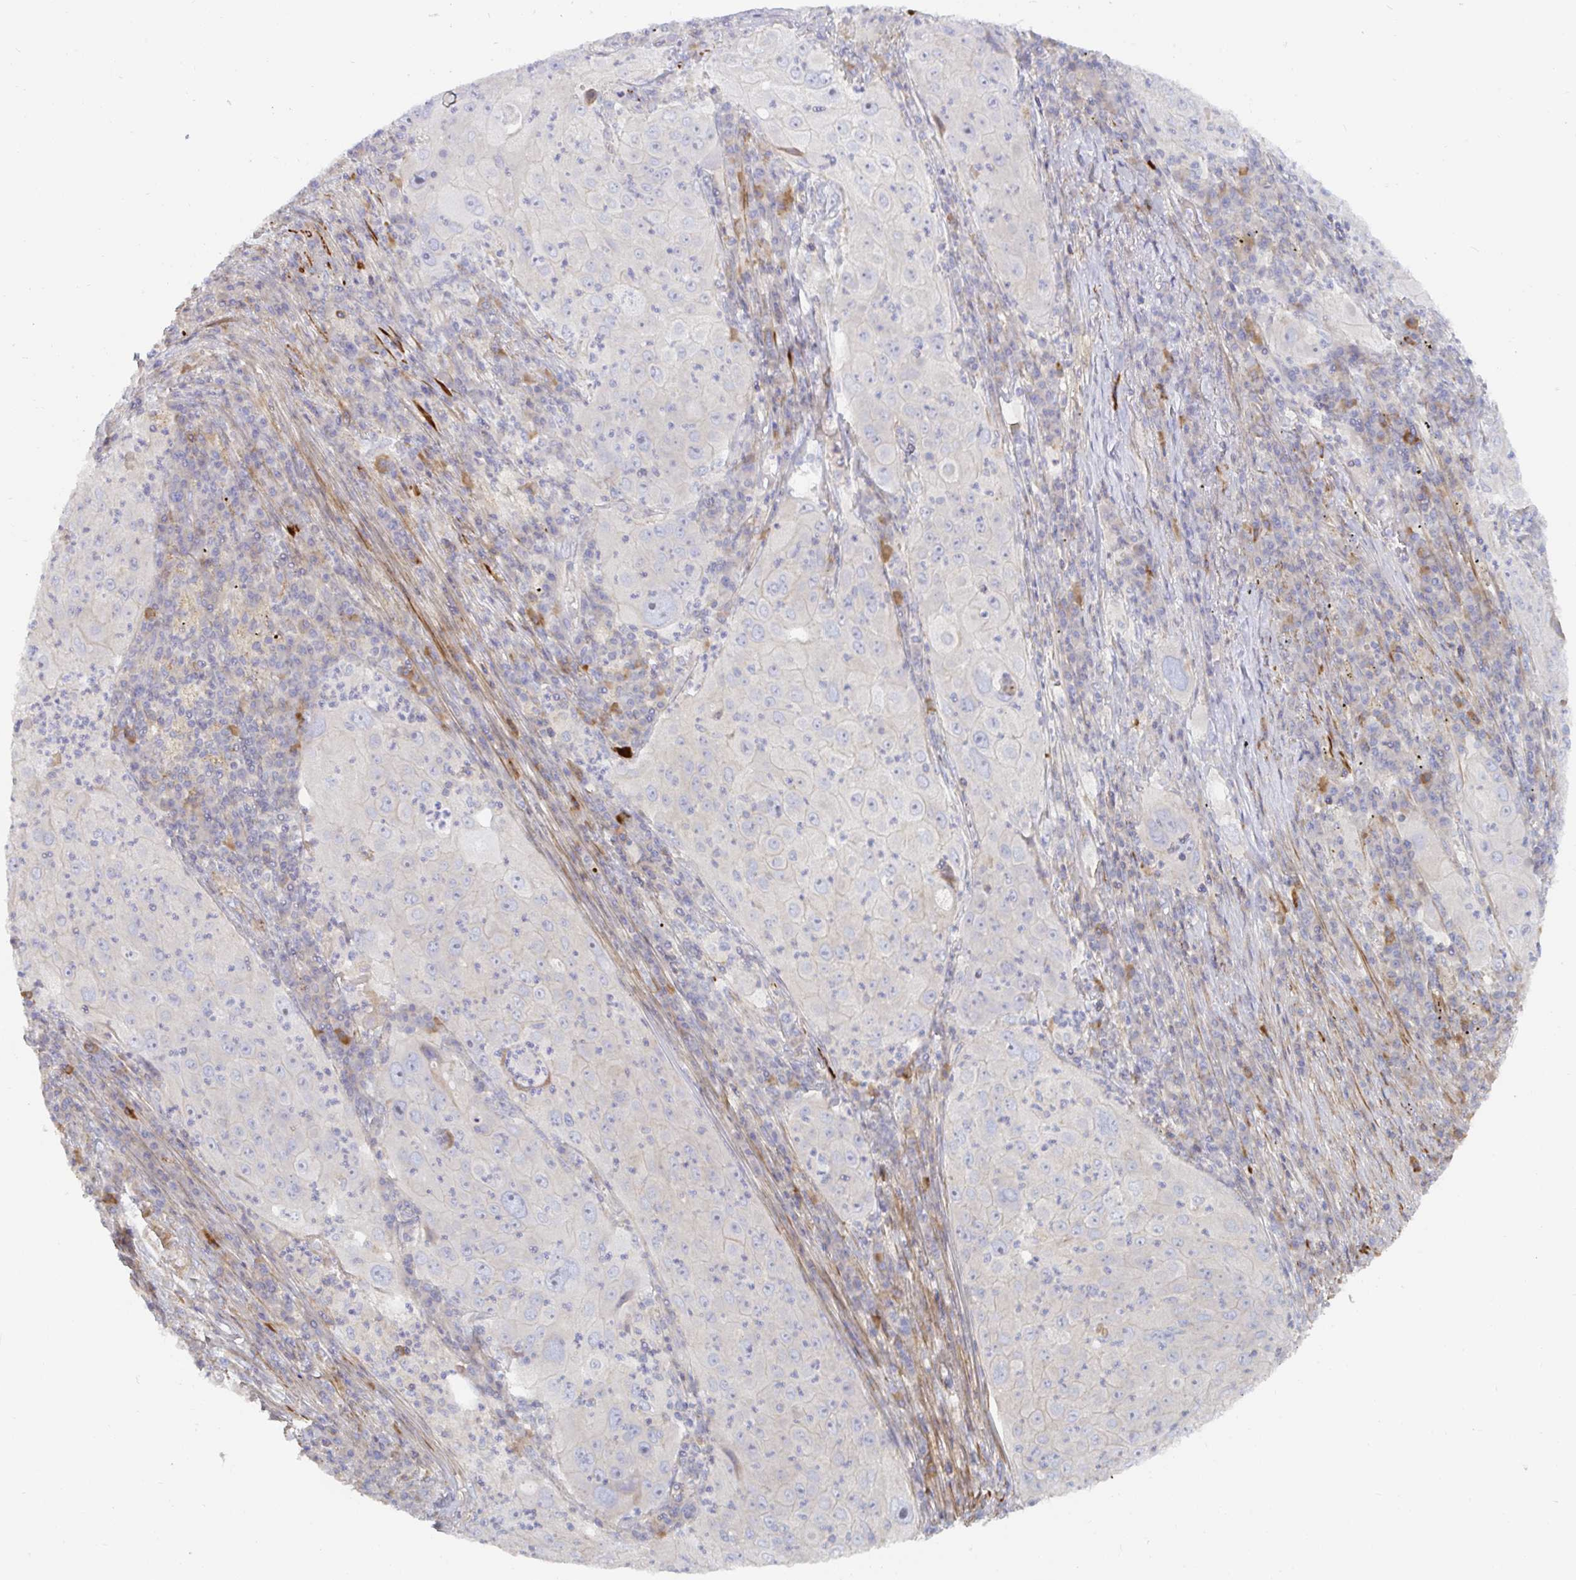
{"staining": {"intensity": "negative", "quantity": "none", "location": "none"}, "tissue": "lung cancer", "cell_type": "Tumor cells", "image_type": "cancer", "snomed": [{"axis": "morphology", "description": "Squamous cell carcinoma, NOS"}, {"axis": "topography", "description": "Lung"}], "caption": "High magnification brightfield microscopy of lung cancer (squamous cell carcinoma) stained with DAB (3,3'-diaminobenzidine) (brown) and counterstained with hematoxylin (blue): tumor cells show no significant staining.", "gene": "SSH2", "patient": {"sex": "female", "age": 59}}